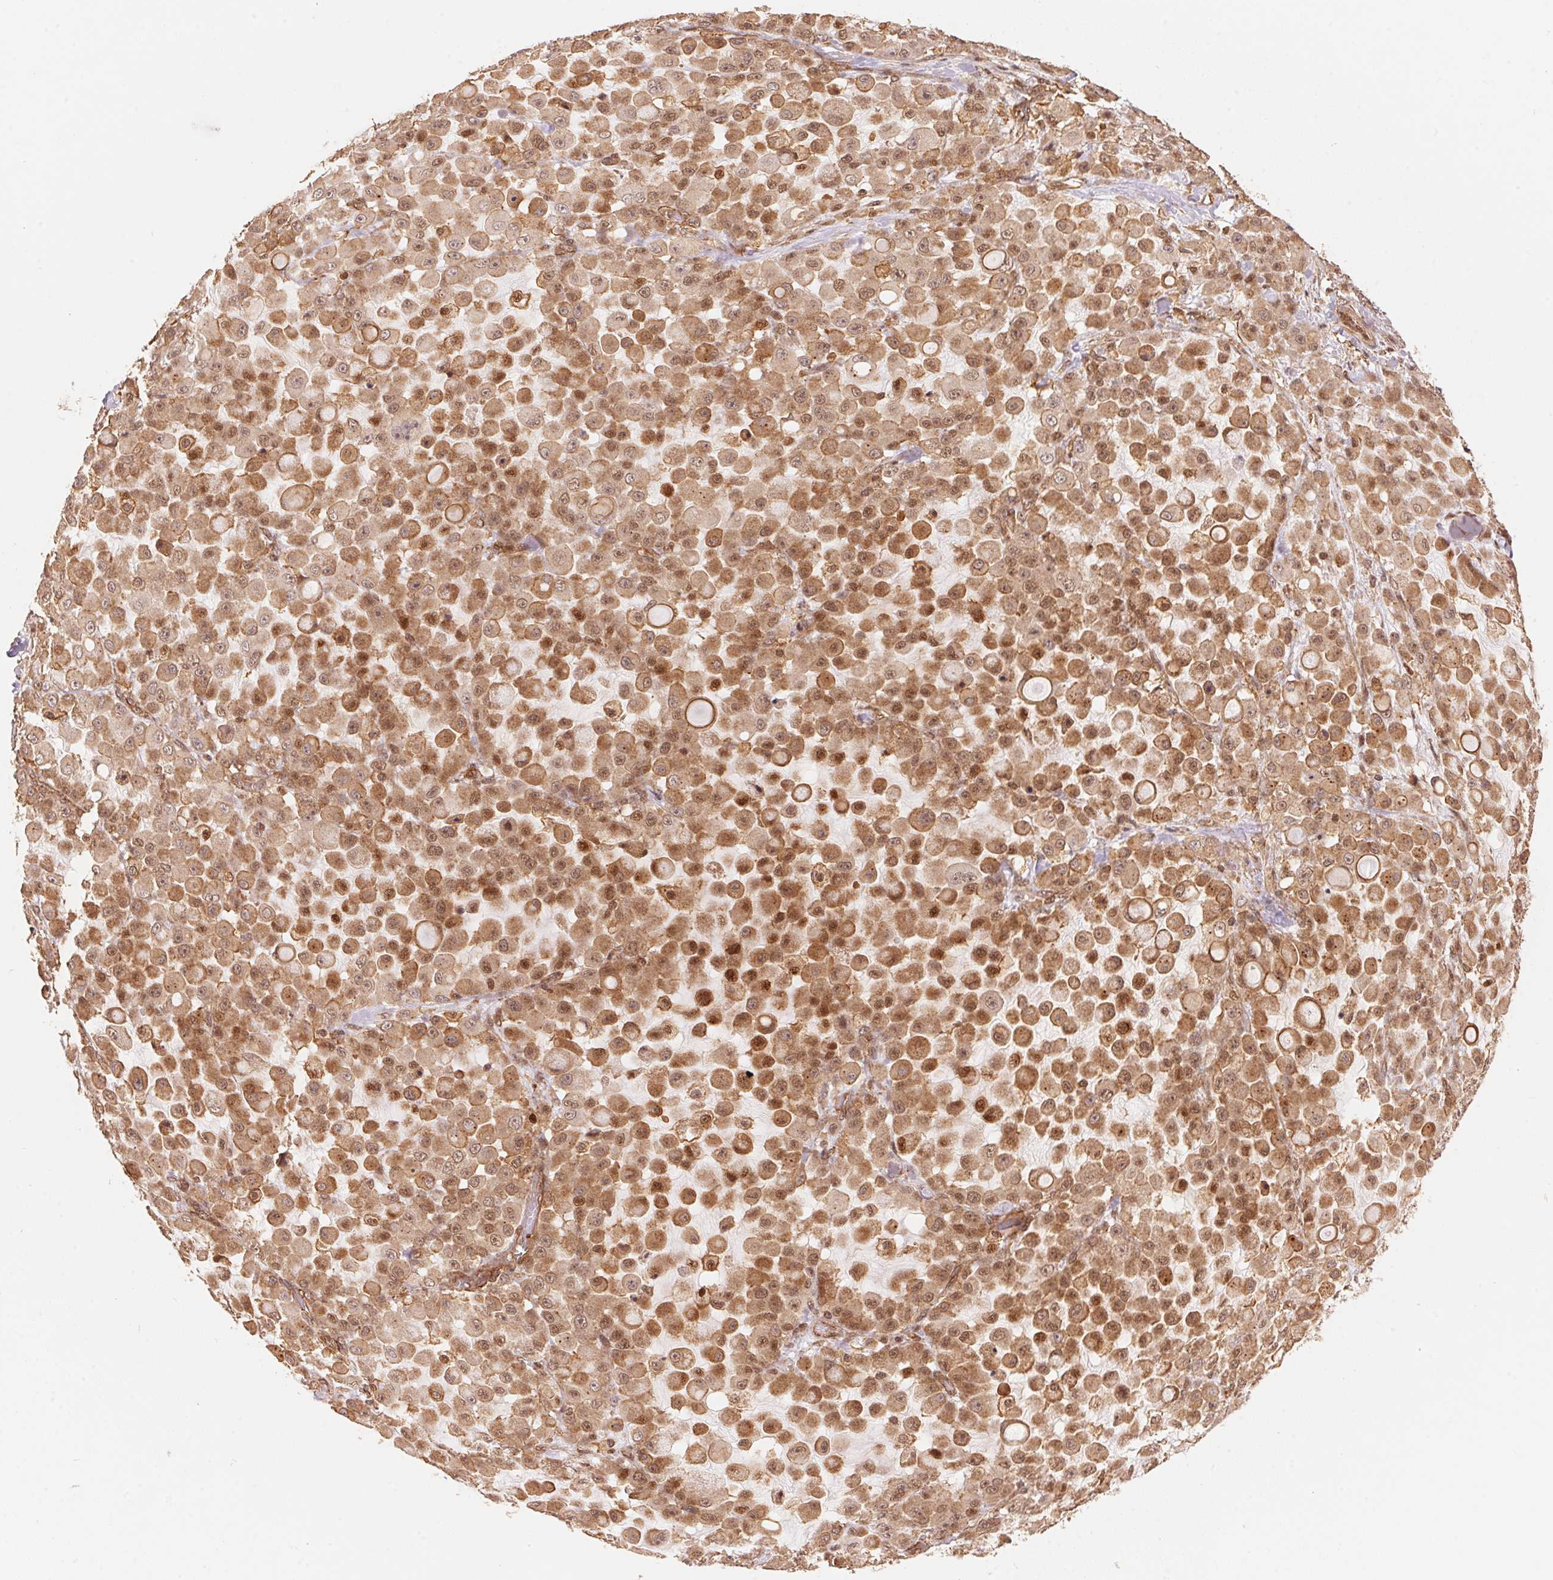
{"staining": {"intensity": "moderate", "quantity": ">75%", "location": "cytoplasmic/membranous,nuclear"}, "tissue": "stomach cancer", "cell_type": "Tumor cells", "image_type": "cancer", "snomed": [{"axis": "morphology", "description": "Adenocarcinoma, NOS"}, {"axis": "topography", "description": "Stomach"}], "caption": "Human stomach cancer (adenocarcinoma) stained with a protein marker exhibits moderate staining in tumor cells.", "gene": "TNIP2", "patient": {"sex": "female", "age": 76}}